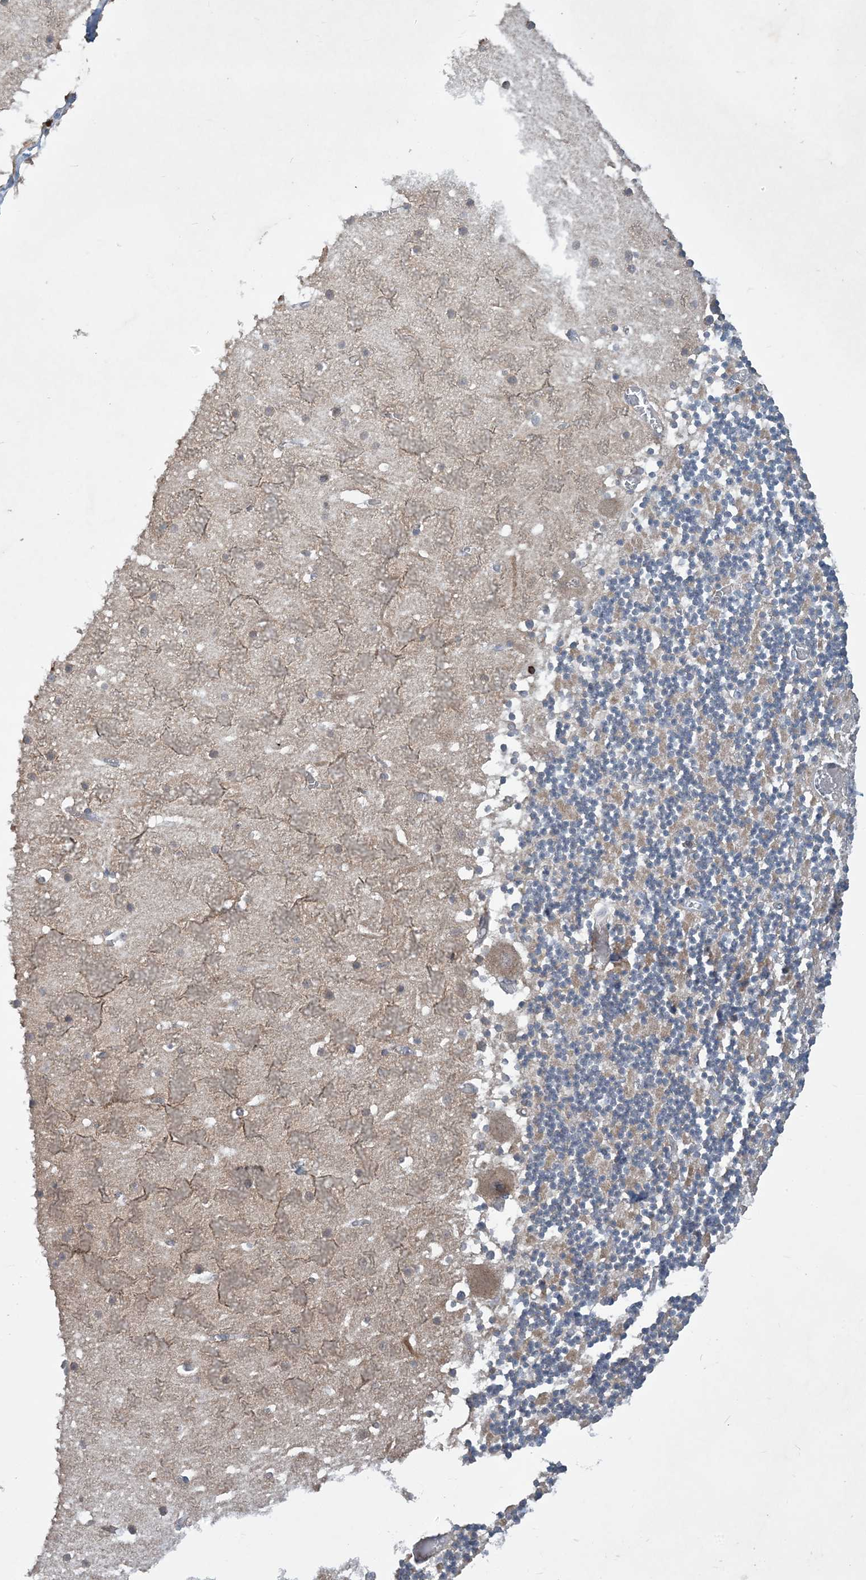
{"staining": {"intensity": "negative", "quantity": "none", "location": "none"}, "tissue": "cerebellum", "cell_type": "Cells in granular layer", "image_type": "normal", "snomed": [{"axis": "morphology", "description": "Normal tissue, NOS"}, {"axis": "topography", "description": "Cerebellum"}], "caption": "Cells in granular layer are negative for protein expression in unremarkable human cerebellum. (DAB (3,3'-diaminobenzidine) IHC visualized using brightfield microscopy, high magnification).", "gene": "AK9", "patient": {"sex": "female", "age": 28}}